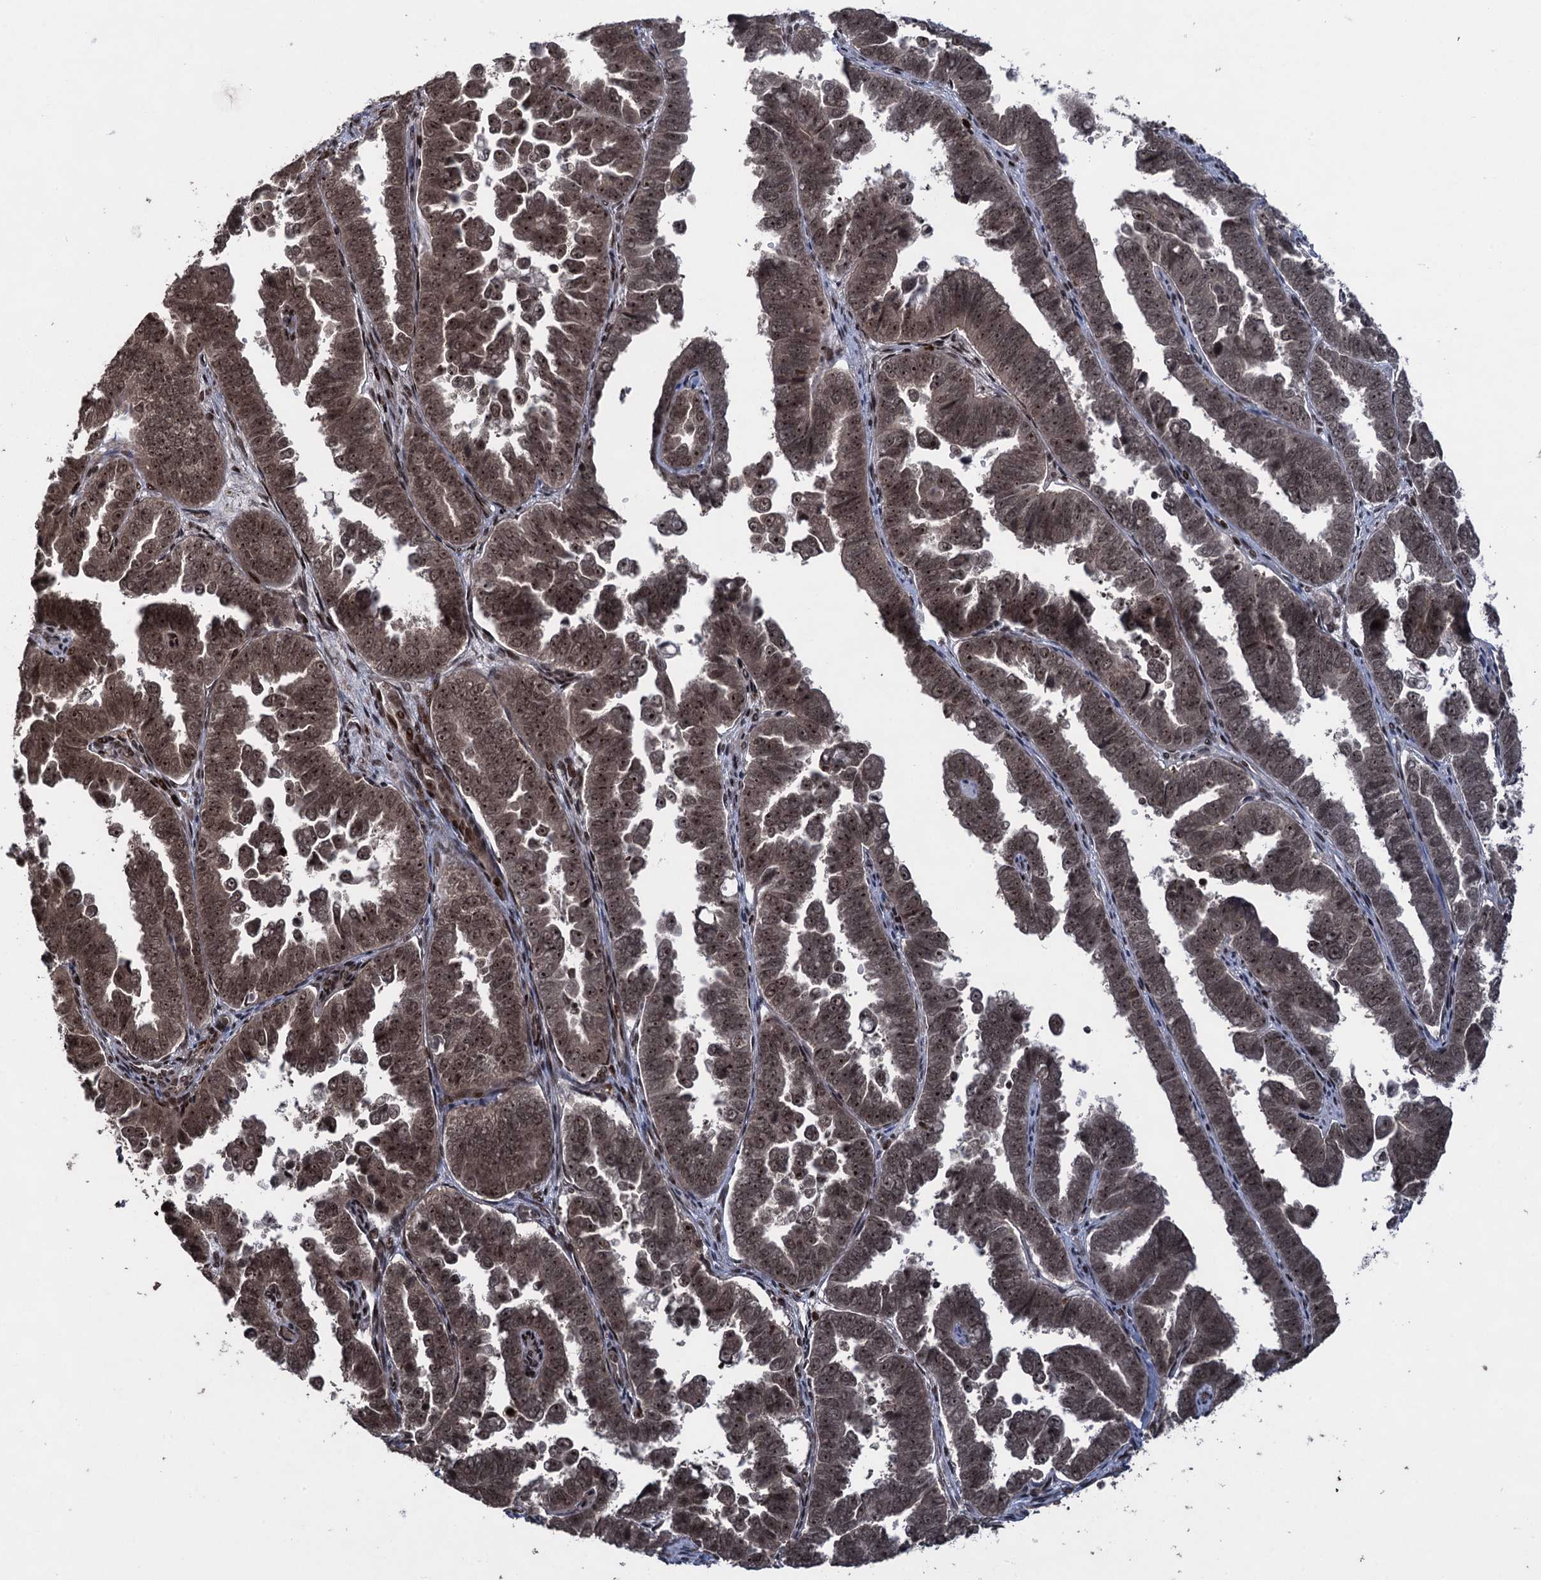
{"staining": {"intensity": "moderate", "quantity": ">75%", "location": "nuclear"}, "tissue": "endometrial cancer", "cell_type": "Tumor cells", "image_type": "cancer", "snomed": [{"axis": "morphology", "description": "Adenocarcinoma, NOS"}, {"axis": "topography", "description": "Endometrium"}], "caption": "Protein expression analysis of human endometrial adenocarcinoma reveals moderate nuclear staining in about >75% of tumor cells.", "gene": "ZNF169", "patient": {"sex": "female", "age": 75}}